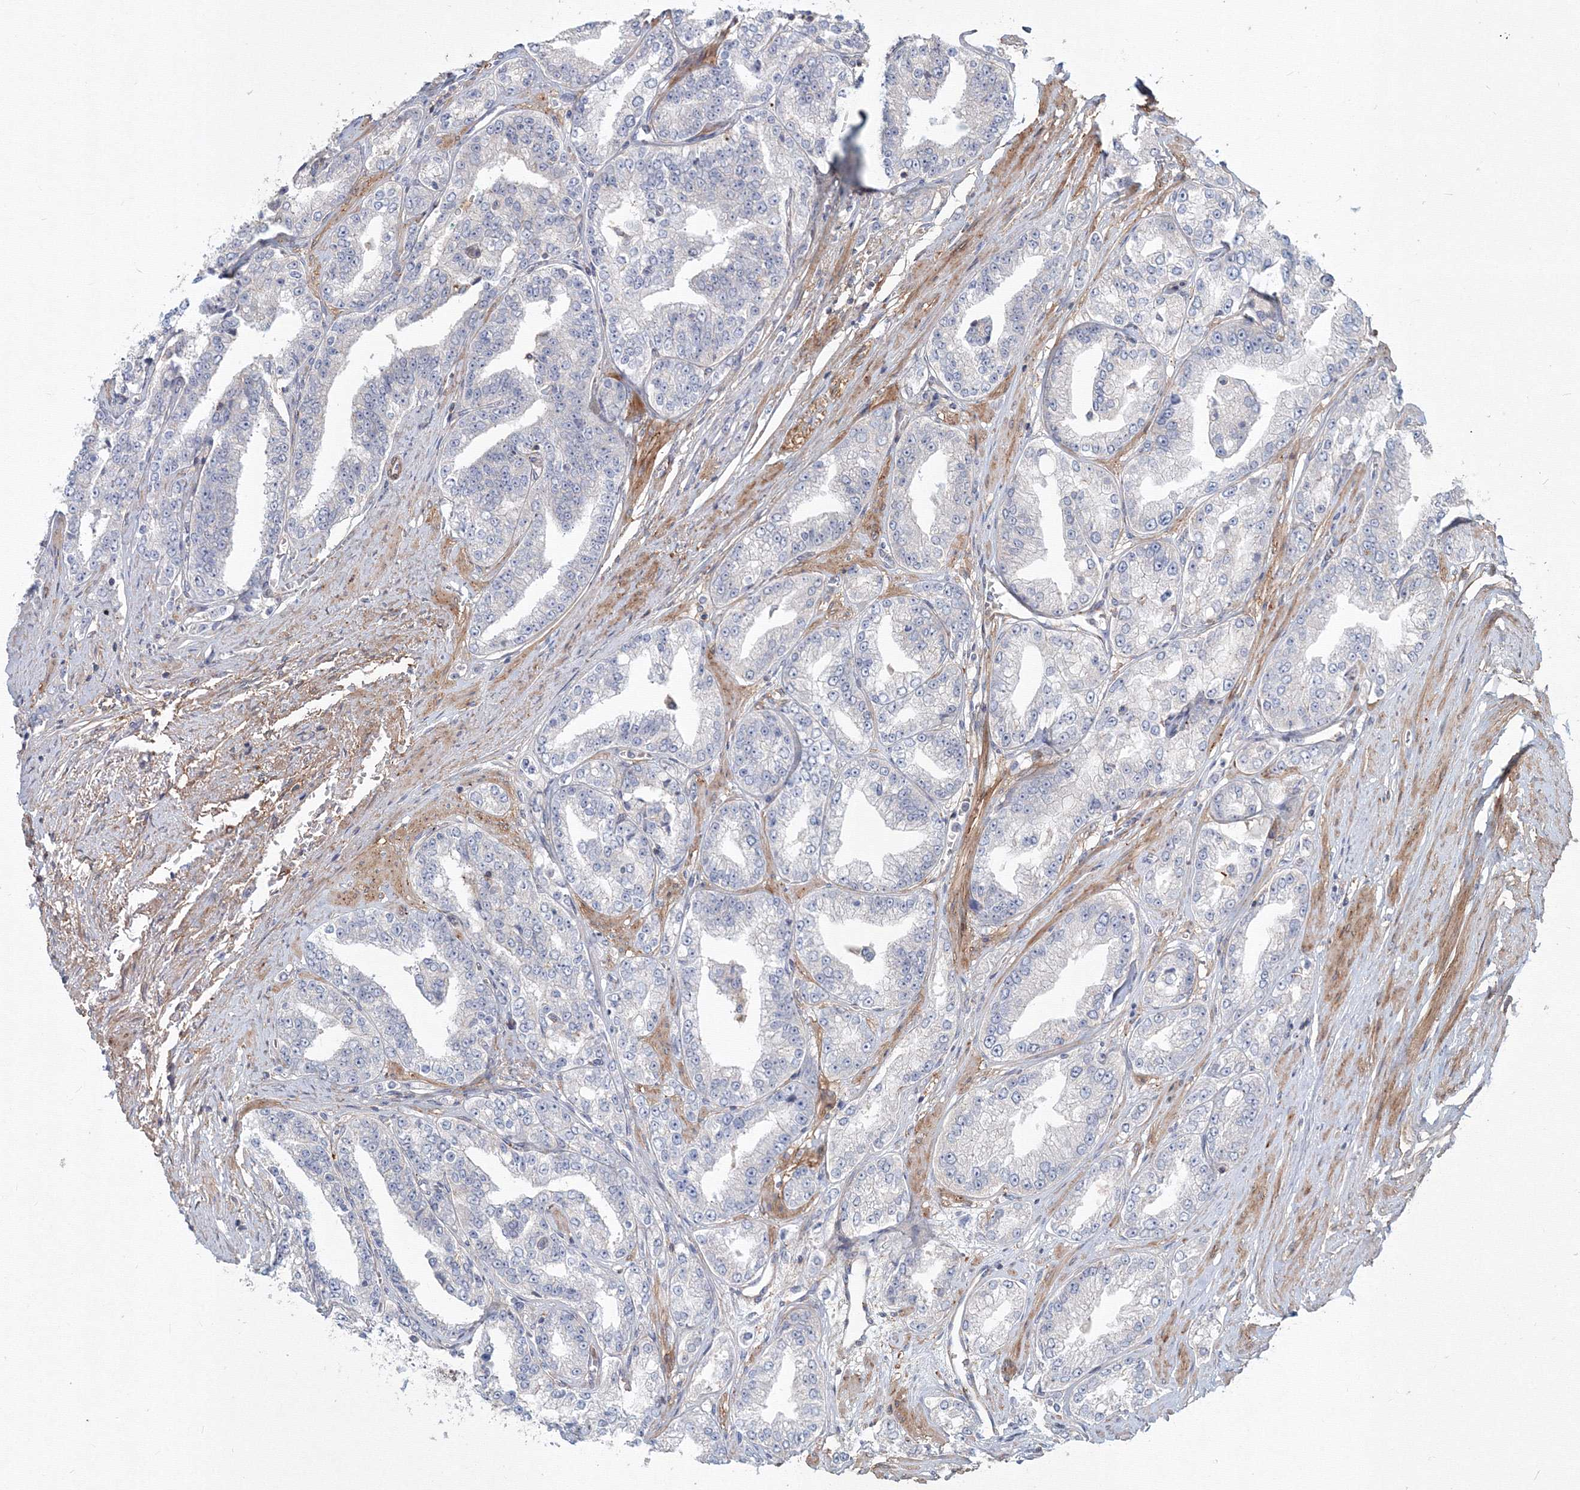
{"staining": {"intensity": "negative", "quantity": "none", "location": "none"}, "tissue": "prostate cancer", "cell_type": "Tumor cells", "image_type": "cancer", "snomed": [{"axis": "morphology", "description": "Adenocarcinoma, High grade"}, {"axis": "topography", "description": "Prostate"}], "caption": "Immunohistochemistry (IHC) image of adenocarcinoma (high-grade) (prostate) stained for a protein (brown), which exhibits no staining in tumor cells.", "gene": "SH3PXD2A", "patient": {"sex": "male", "age": 71}}